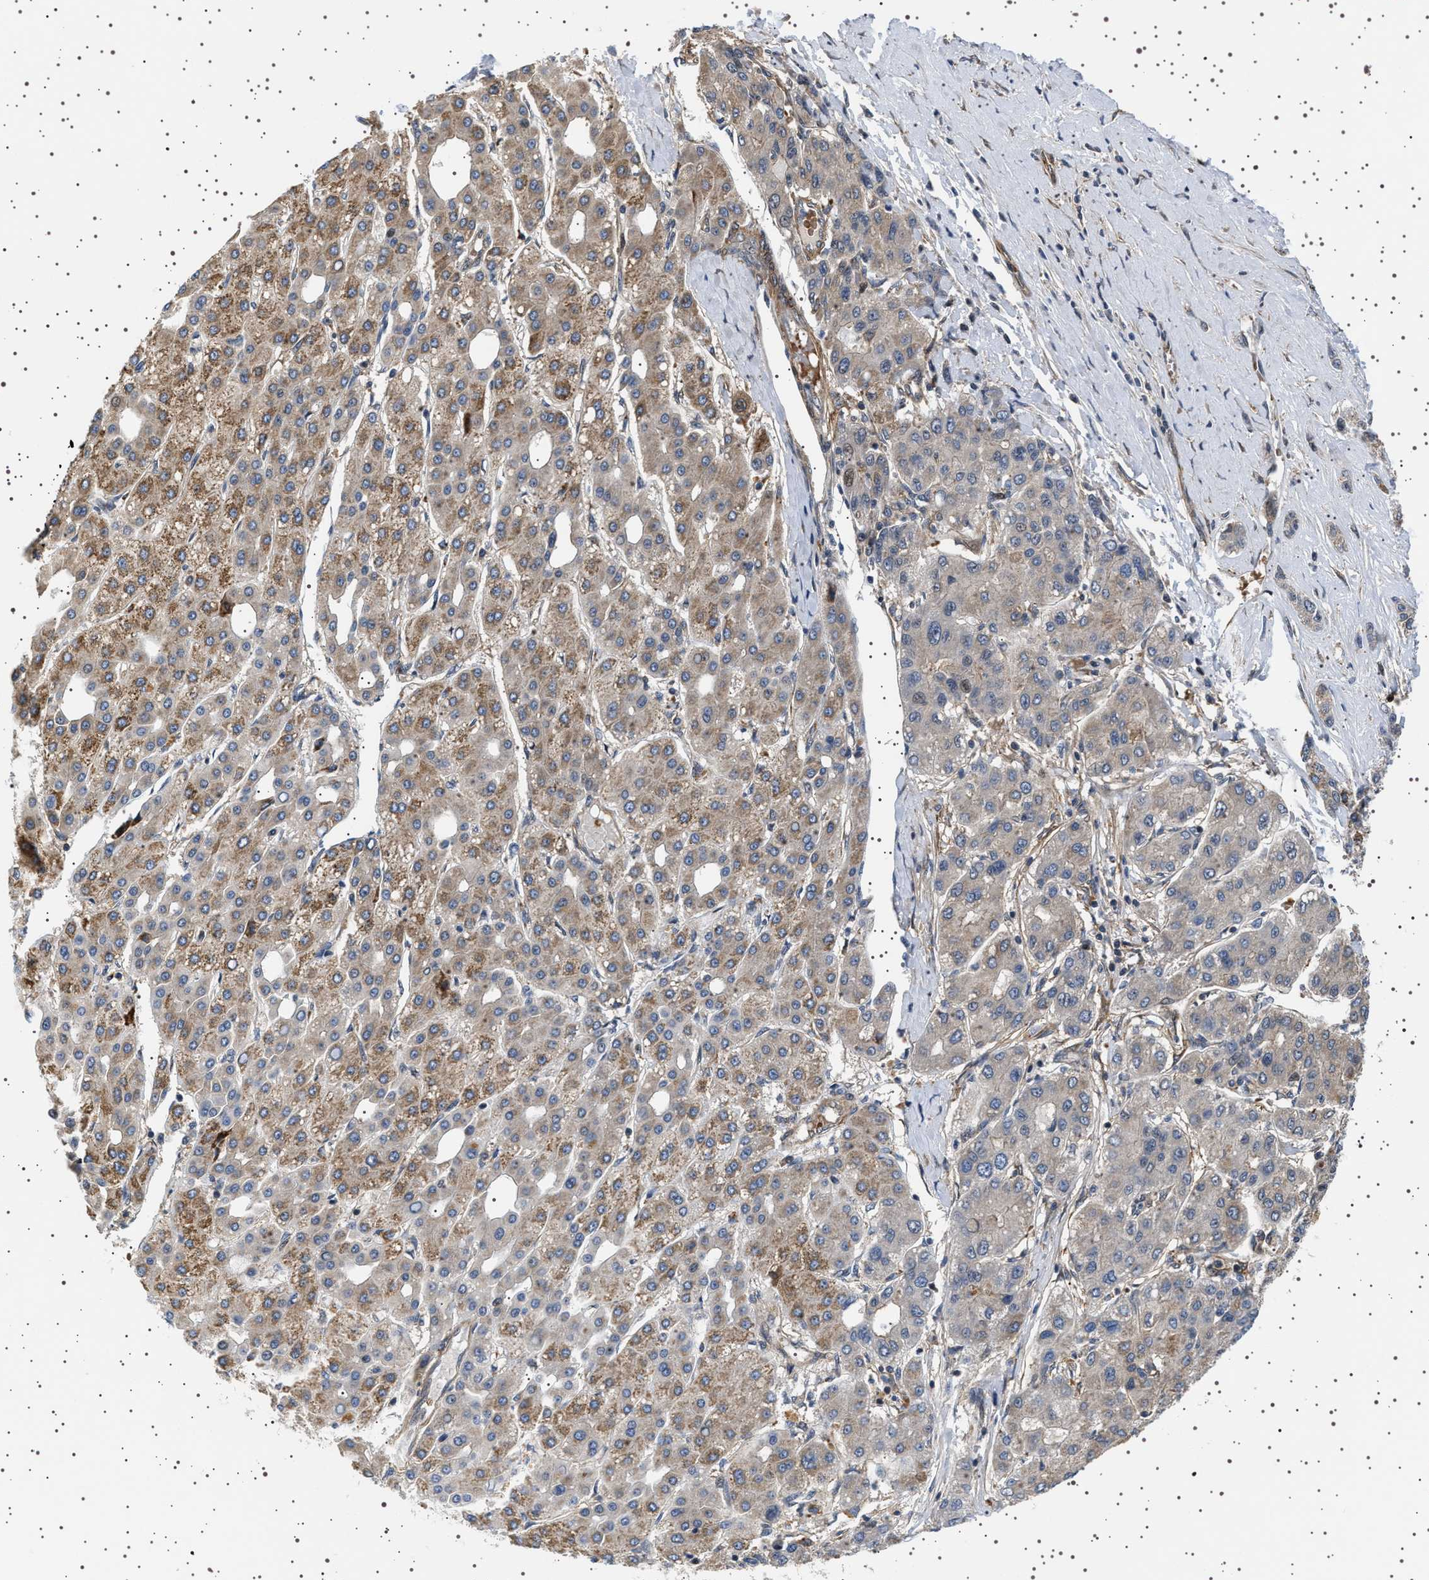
{"staining": {"intensity": "moderate", "quantity": ">75%", "location": "cytoplasmic/membranous"}, "tissue": "liver cancer", "cell_type": "Tumor cells", "image_type": "cancer", "snomed": [{"axis": "morphology", "description": "Carcinoma, Hepatocellular, NOS"}, {"axis": "topography", "description": "Liver"}], "caption": "The photomicrograph demonstrates immunohistochemical staining of liver cancer (hepatocellular carcinoma). There is moderate cytoplasmic/membranous positivity is present in about >75% of tumor cells.", "gene": "BAG3", "patient": {"sex": "male", "age": 65}}